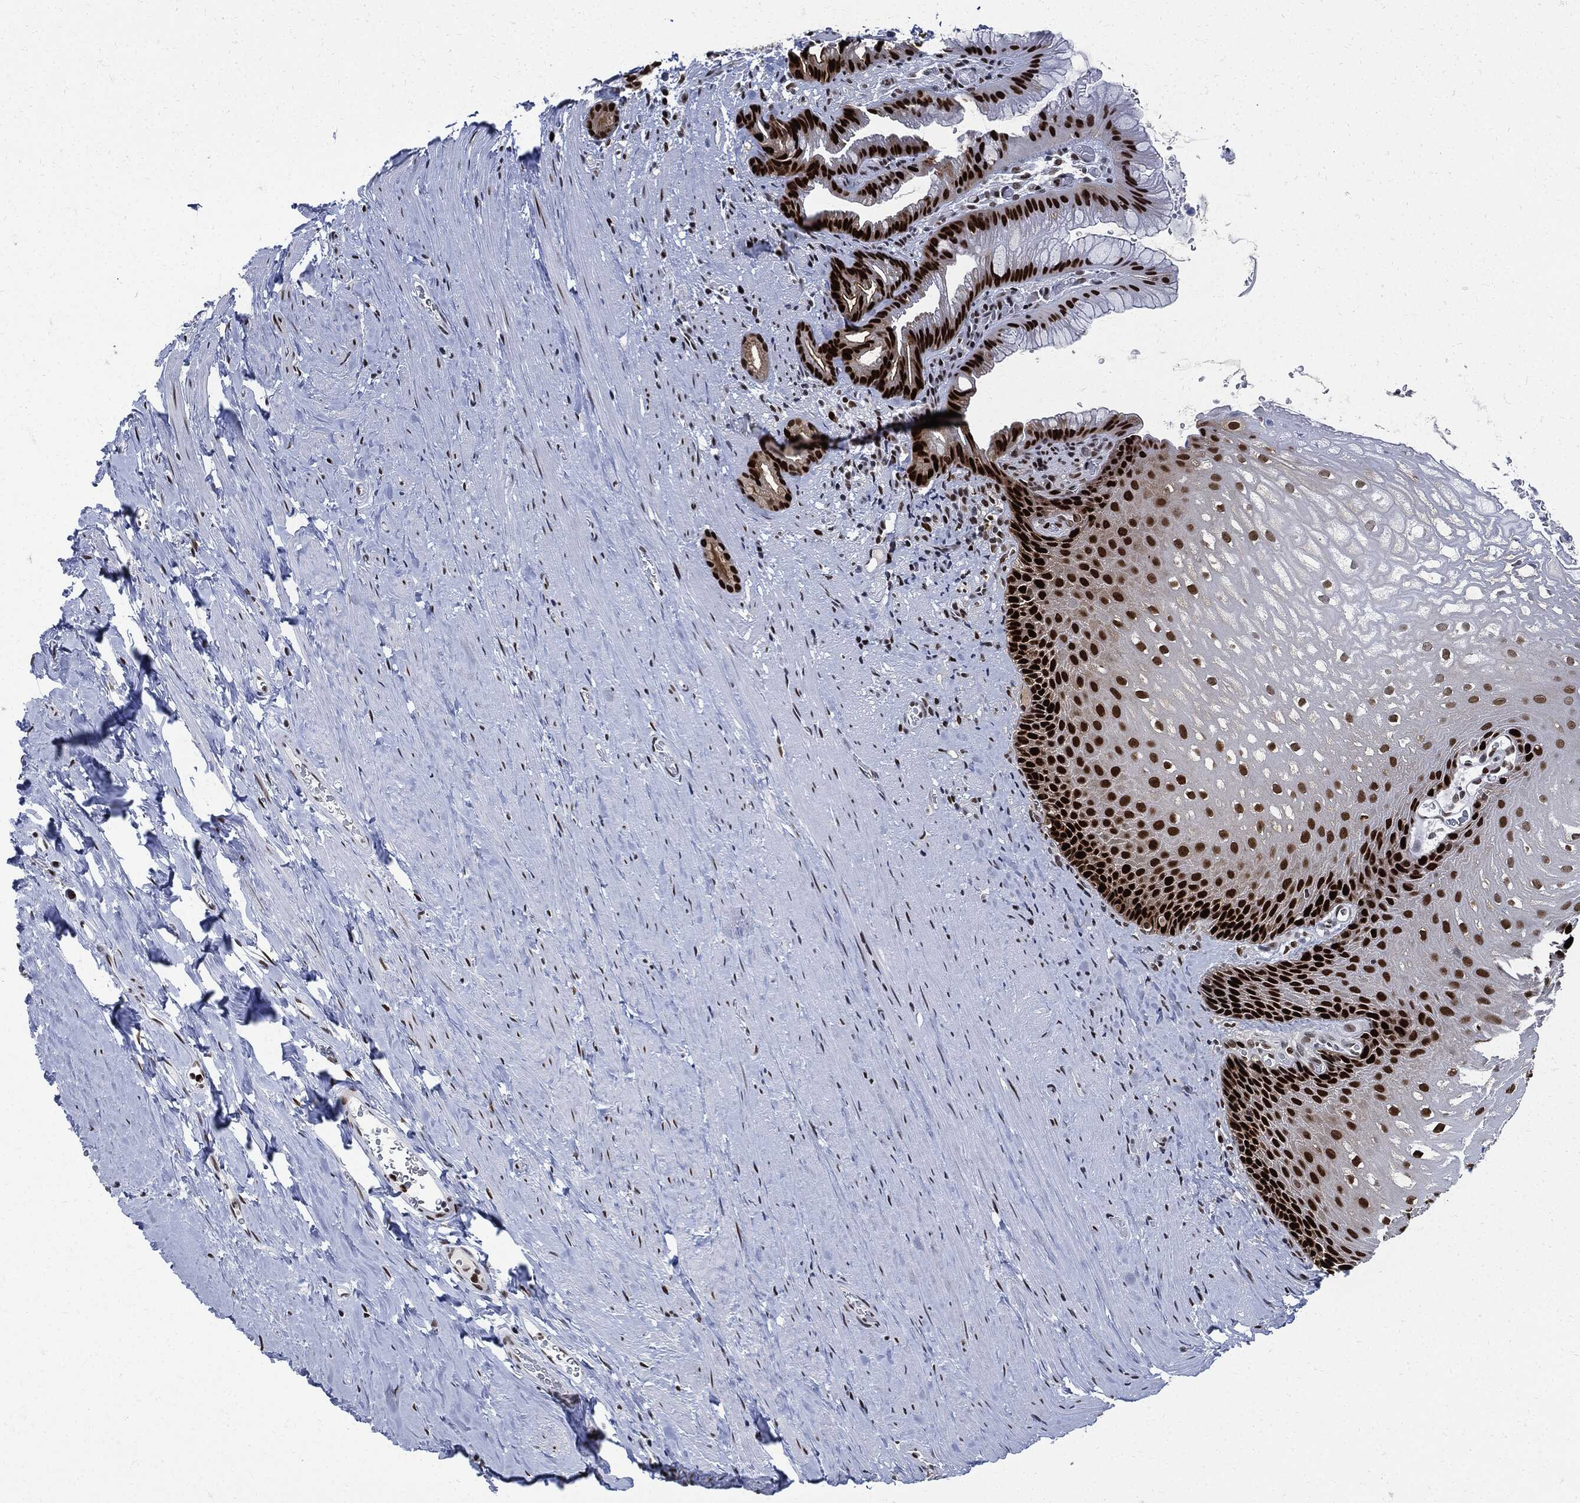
{"staining": {"intensity": "strong", "quantity": ">75%", "location": "nuclear"}, "tissue": "esophagus", "cell_type": "Squamous epithelial cells", "image_type": "normal", "snomed": [{"axis": "morphology", "description": "Normal tissue, NOS"}, {"axis": "topography", "description": "Esophagus"}], "caption": "About >75% of squamous epithelial cells in unremarkable esophagus display strong nuclear protein positivity as visualized by brown immunohistochemical staining.", "gene": "PCNA", "patient": {"sex": "male", "age": 64}}